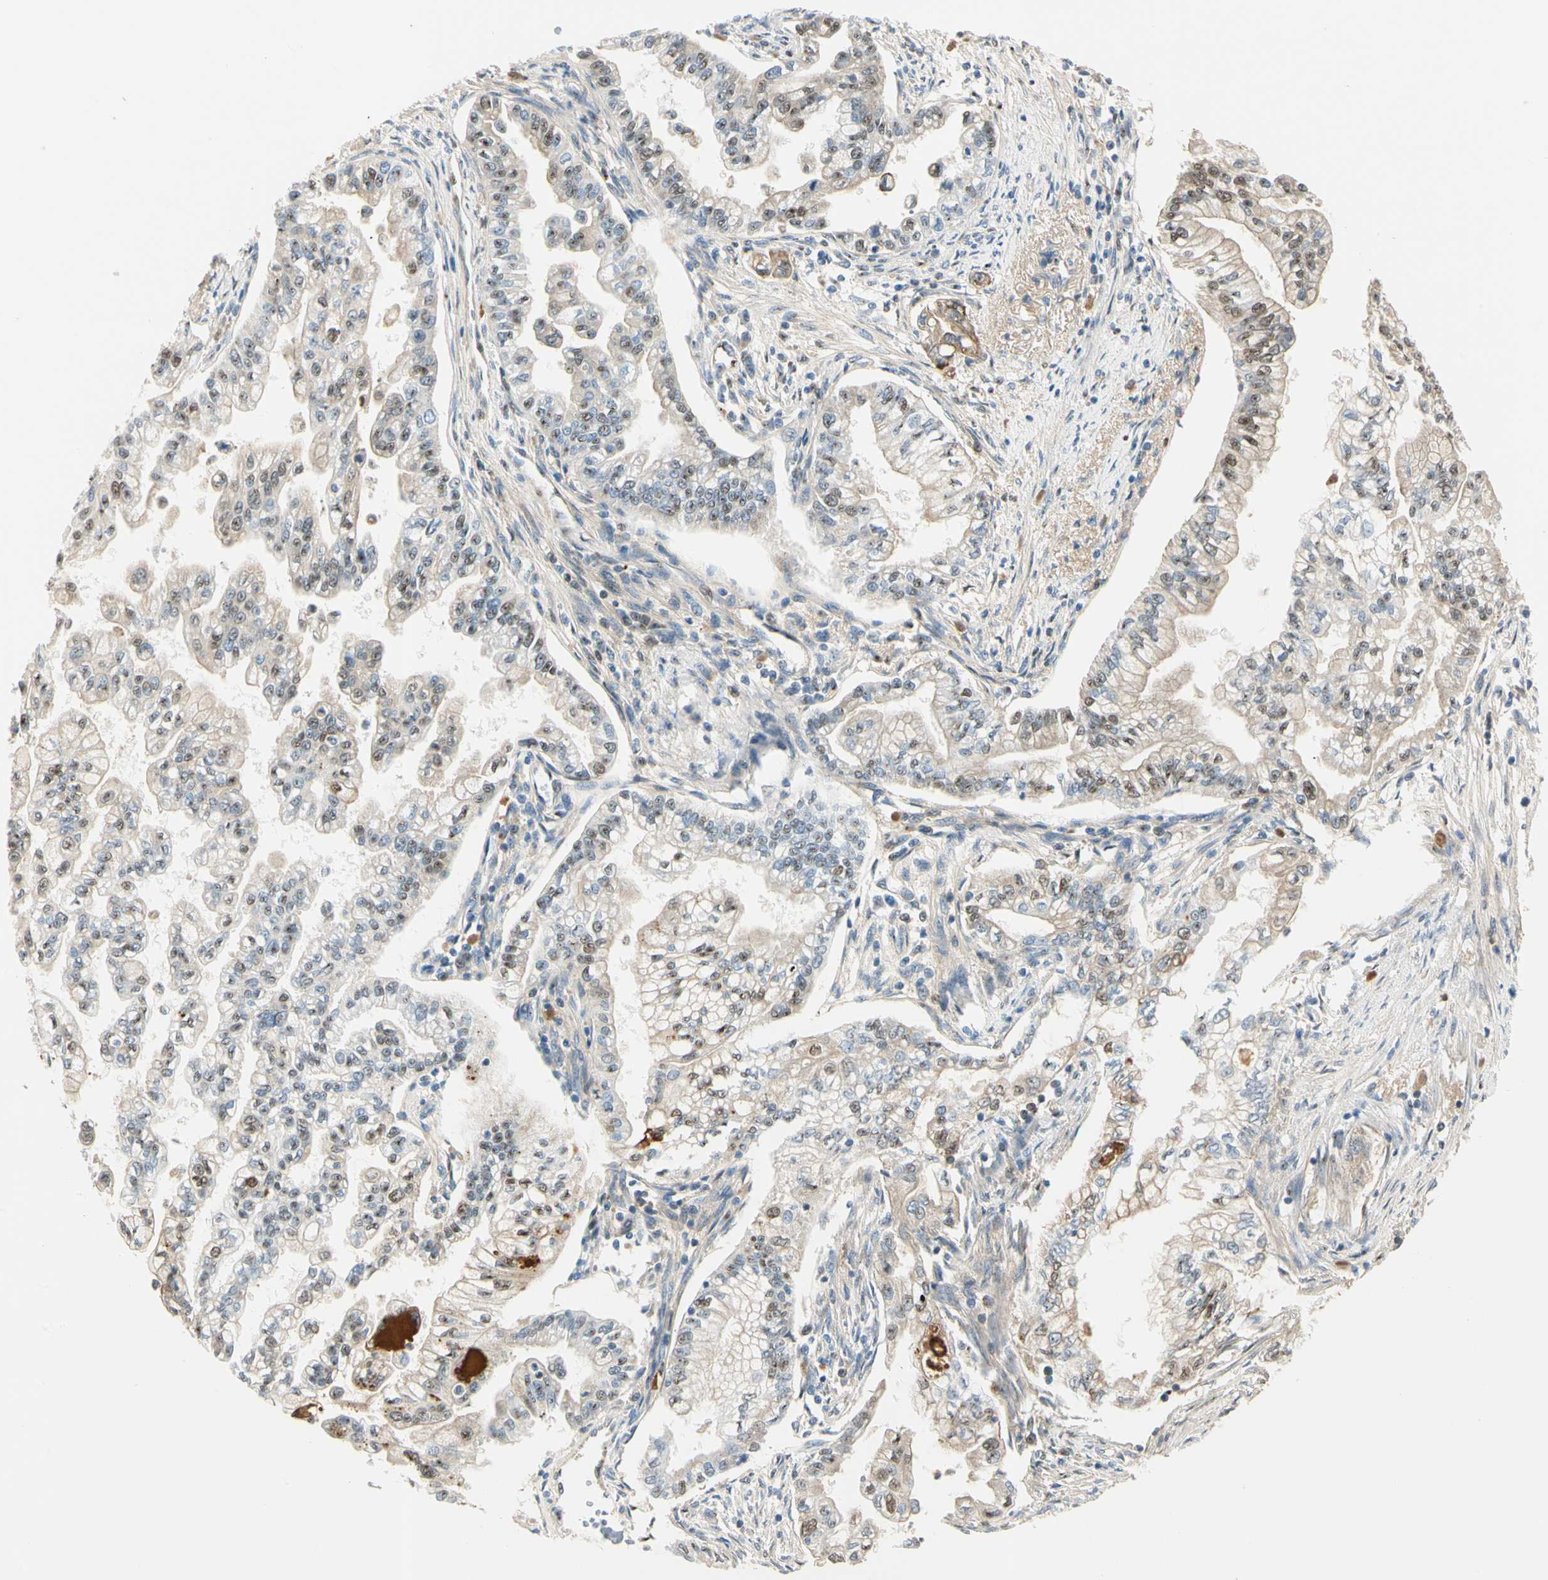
{"staining": {"intensity": "weak", "quantity": ">75%", "location": "cytoplasmic/membranous,nuclear"}, "tissue": "pancreatic cancer", "cell_type": "Tumor cells", "image_type": "cancer", "snomed": [{"axis": "morphology", "description": "Normal tissue, NOS"}, {"axis": "topography", "description": "Pancreas"}], "caption": "Immunohistochemical staining of pancreatic cancer shows low levels of weak cytoplasmic/membranous and nuclear staining in approximately >75% of tumor cells.", "gene": "LAMB3", "patient": {"sex": "male", "age": 42}}